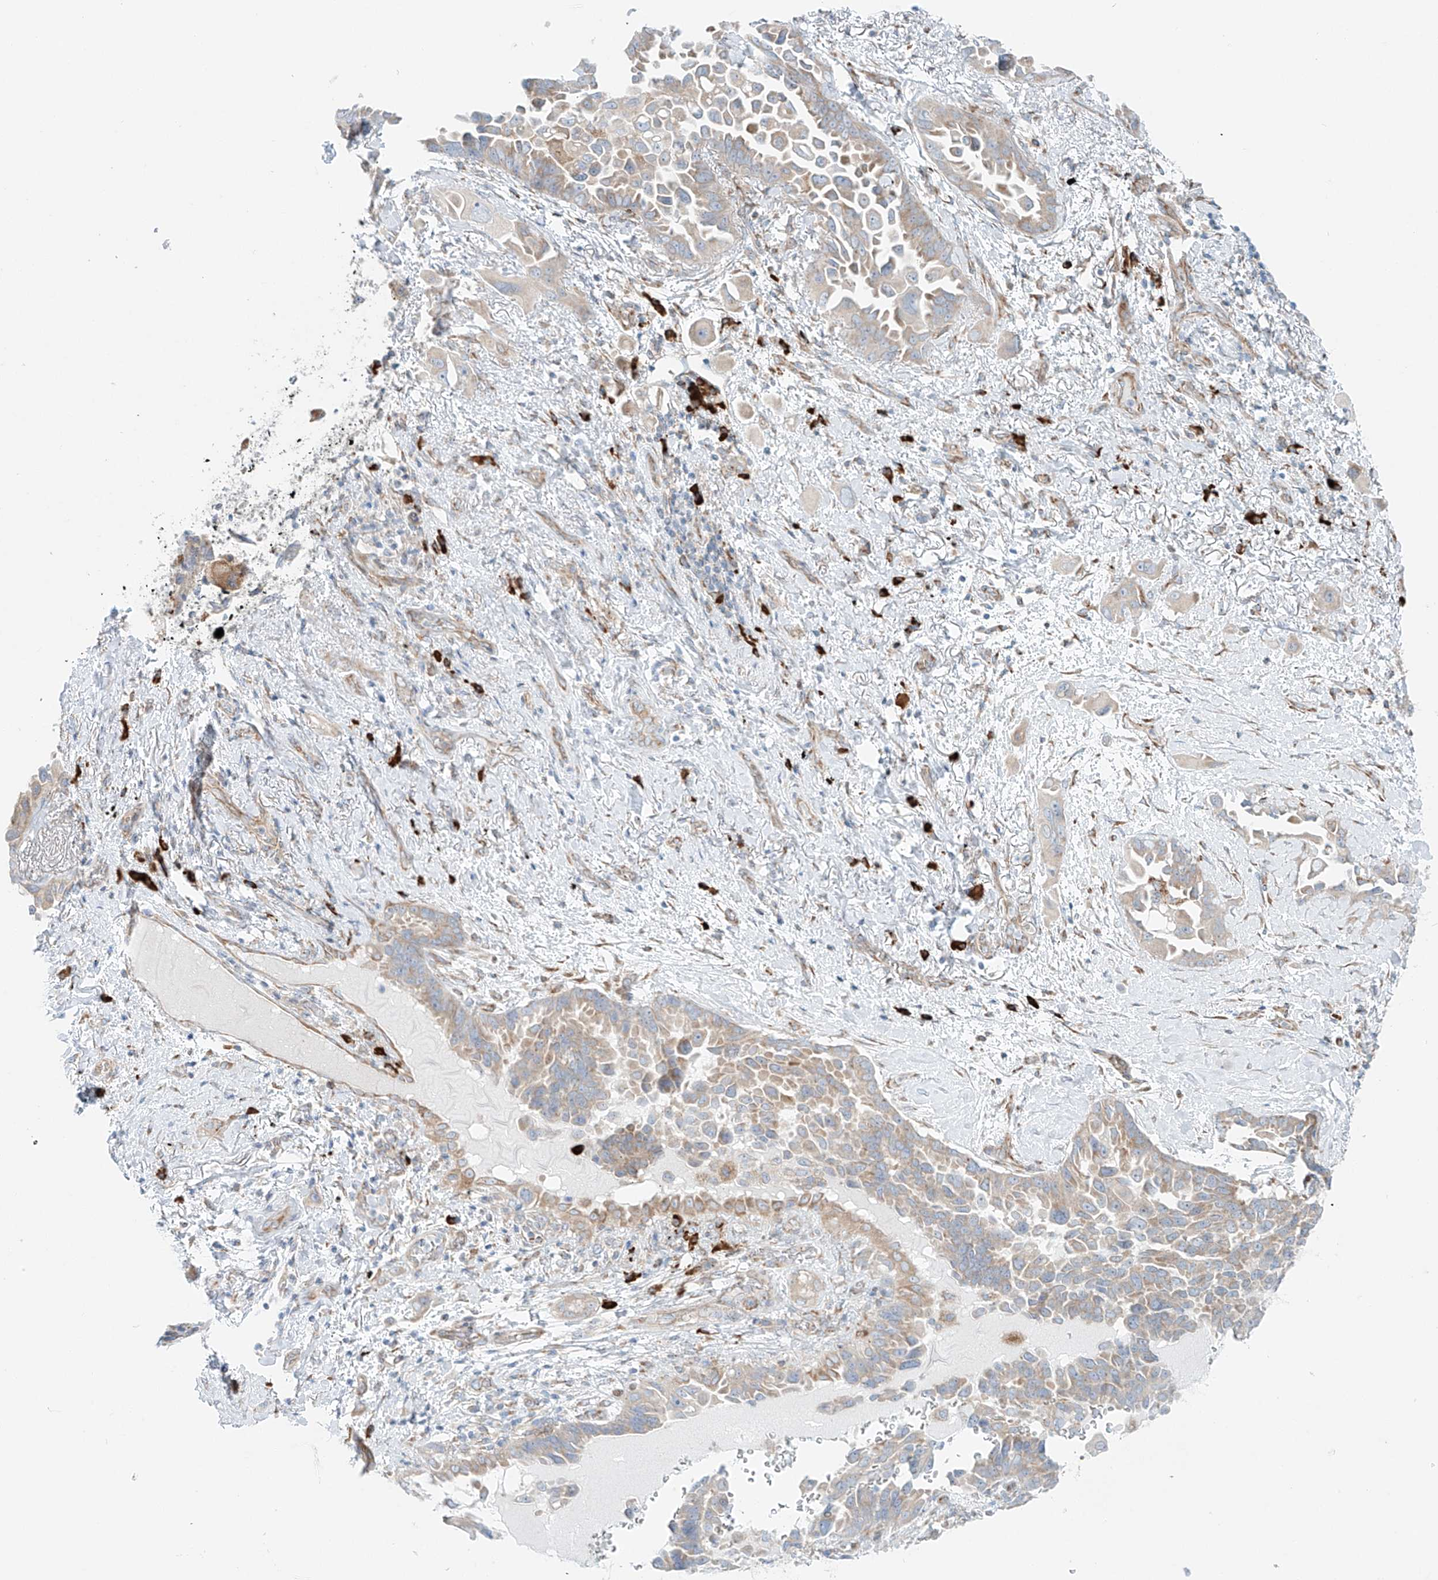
{"staining": {"intensity": "weak", "quantity": "<25%", "location": "cytoplasmic/membranous"}, "tissue": "lung cancer", "cell_type": "Tumor cells", "image_type": "cancer", "snomed": [{"axis": "morphology", "description": "Adenocarcinoma, NOS"}, {"axis": "topography", "description": "Lung"}], "caption": "A micrograph of human lung adenocarcinoma is negative for staining in tumor cells. (Immunohistochemistry, brightfield microscopy, high magnification).", "gene": "EIPR1", "patient": {"sex": "female", "age": 67}}